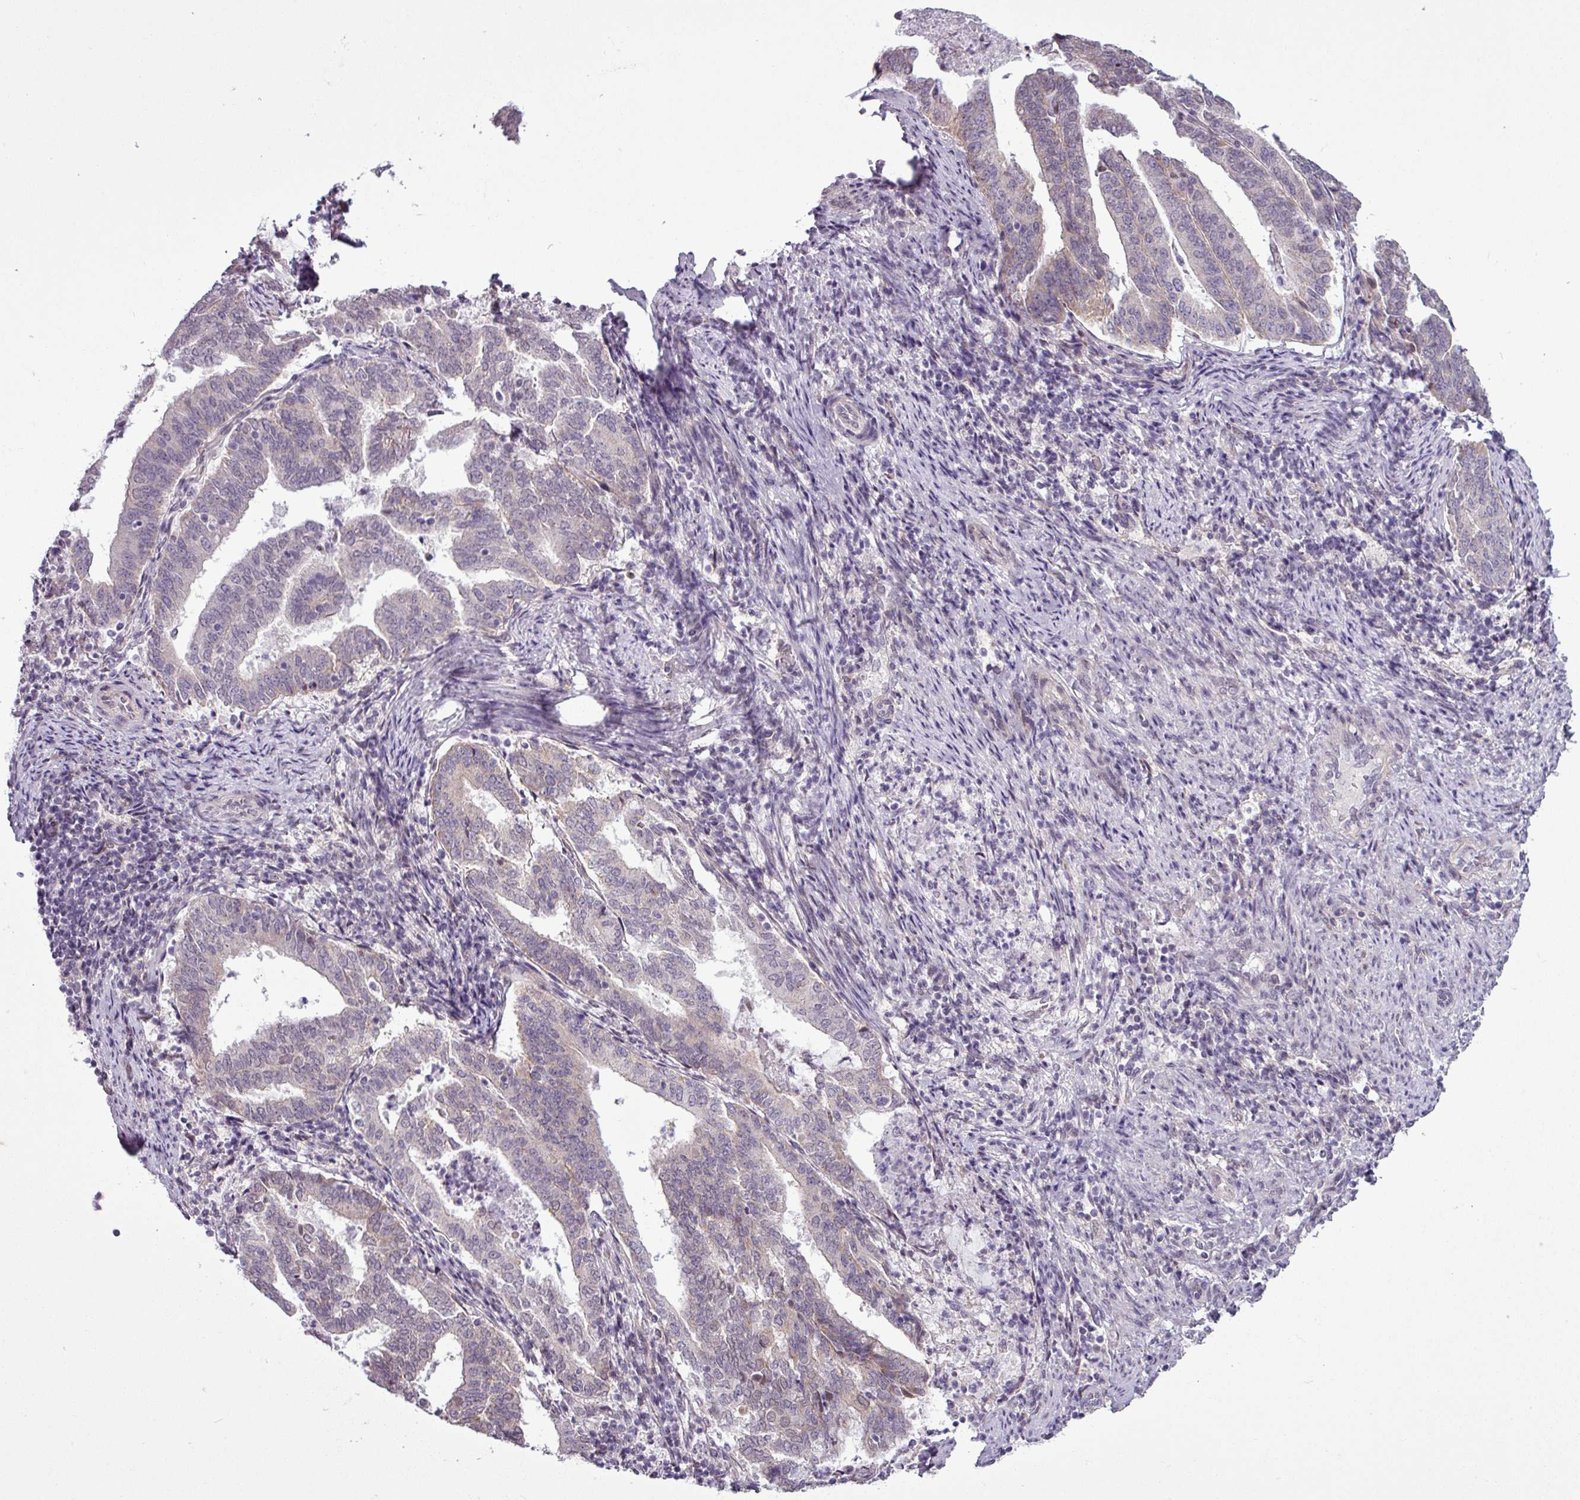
{"staining": {"intensity": "negative", "quantity": "none", "location": "none"}, "tissue": "endometrial cancer", "cell_type": "Tumor cells", "image_type": "cancer", "snomed": [{"axis": "morphology", "description": "Adenocarcinoma, NOS"}, {"axis": "topography", "description": "Endometrium"}], "caption": "Immunohistochemistry (IHC) of endometrial cancer displays no positivity in tumor cells.", "gene": "GPT2", "patient": {"sex": "female", "age": 80}}